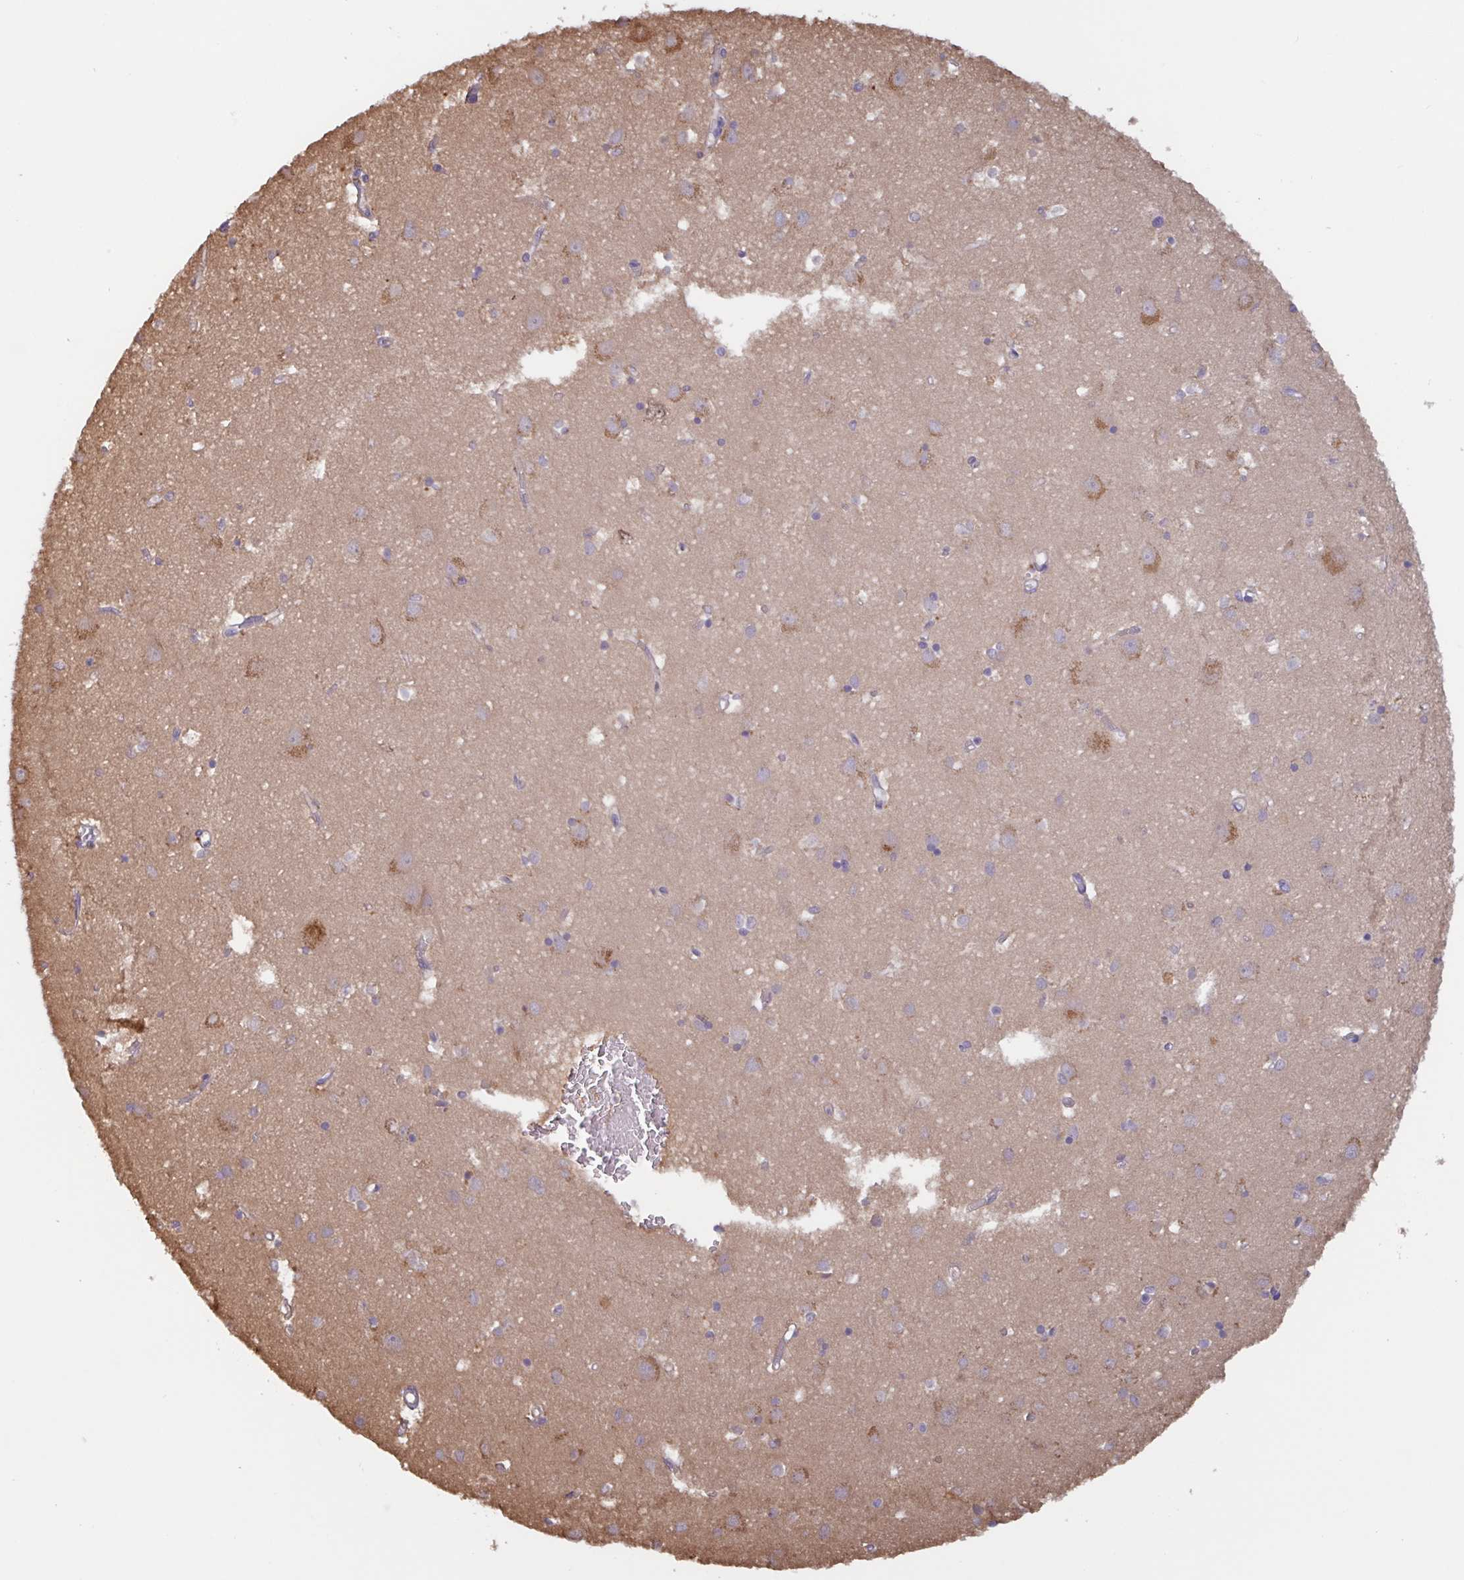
{"staining": {"intensity": "negative", "quantity": "none", "location": "none"}, "tissue": "cerebral cortex", "cell_type": "Endothelial cells", "image_type": "normal", "snomed": [{"axis": "morphology", "description": "Normal tissue, NOS"}, {"axis": "topography", "description": "Cerebral cortex"}], "caption": "A high-resolution photomicrograph shows immunohistochemistry staining of normal cerebral cortex, which demonstrates no significant positivity in endothelial cells.", "gene": "OTOP2", "patient": {"sex": "male", "age": 70}}